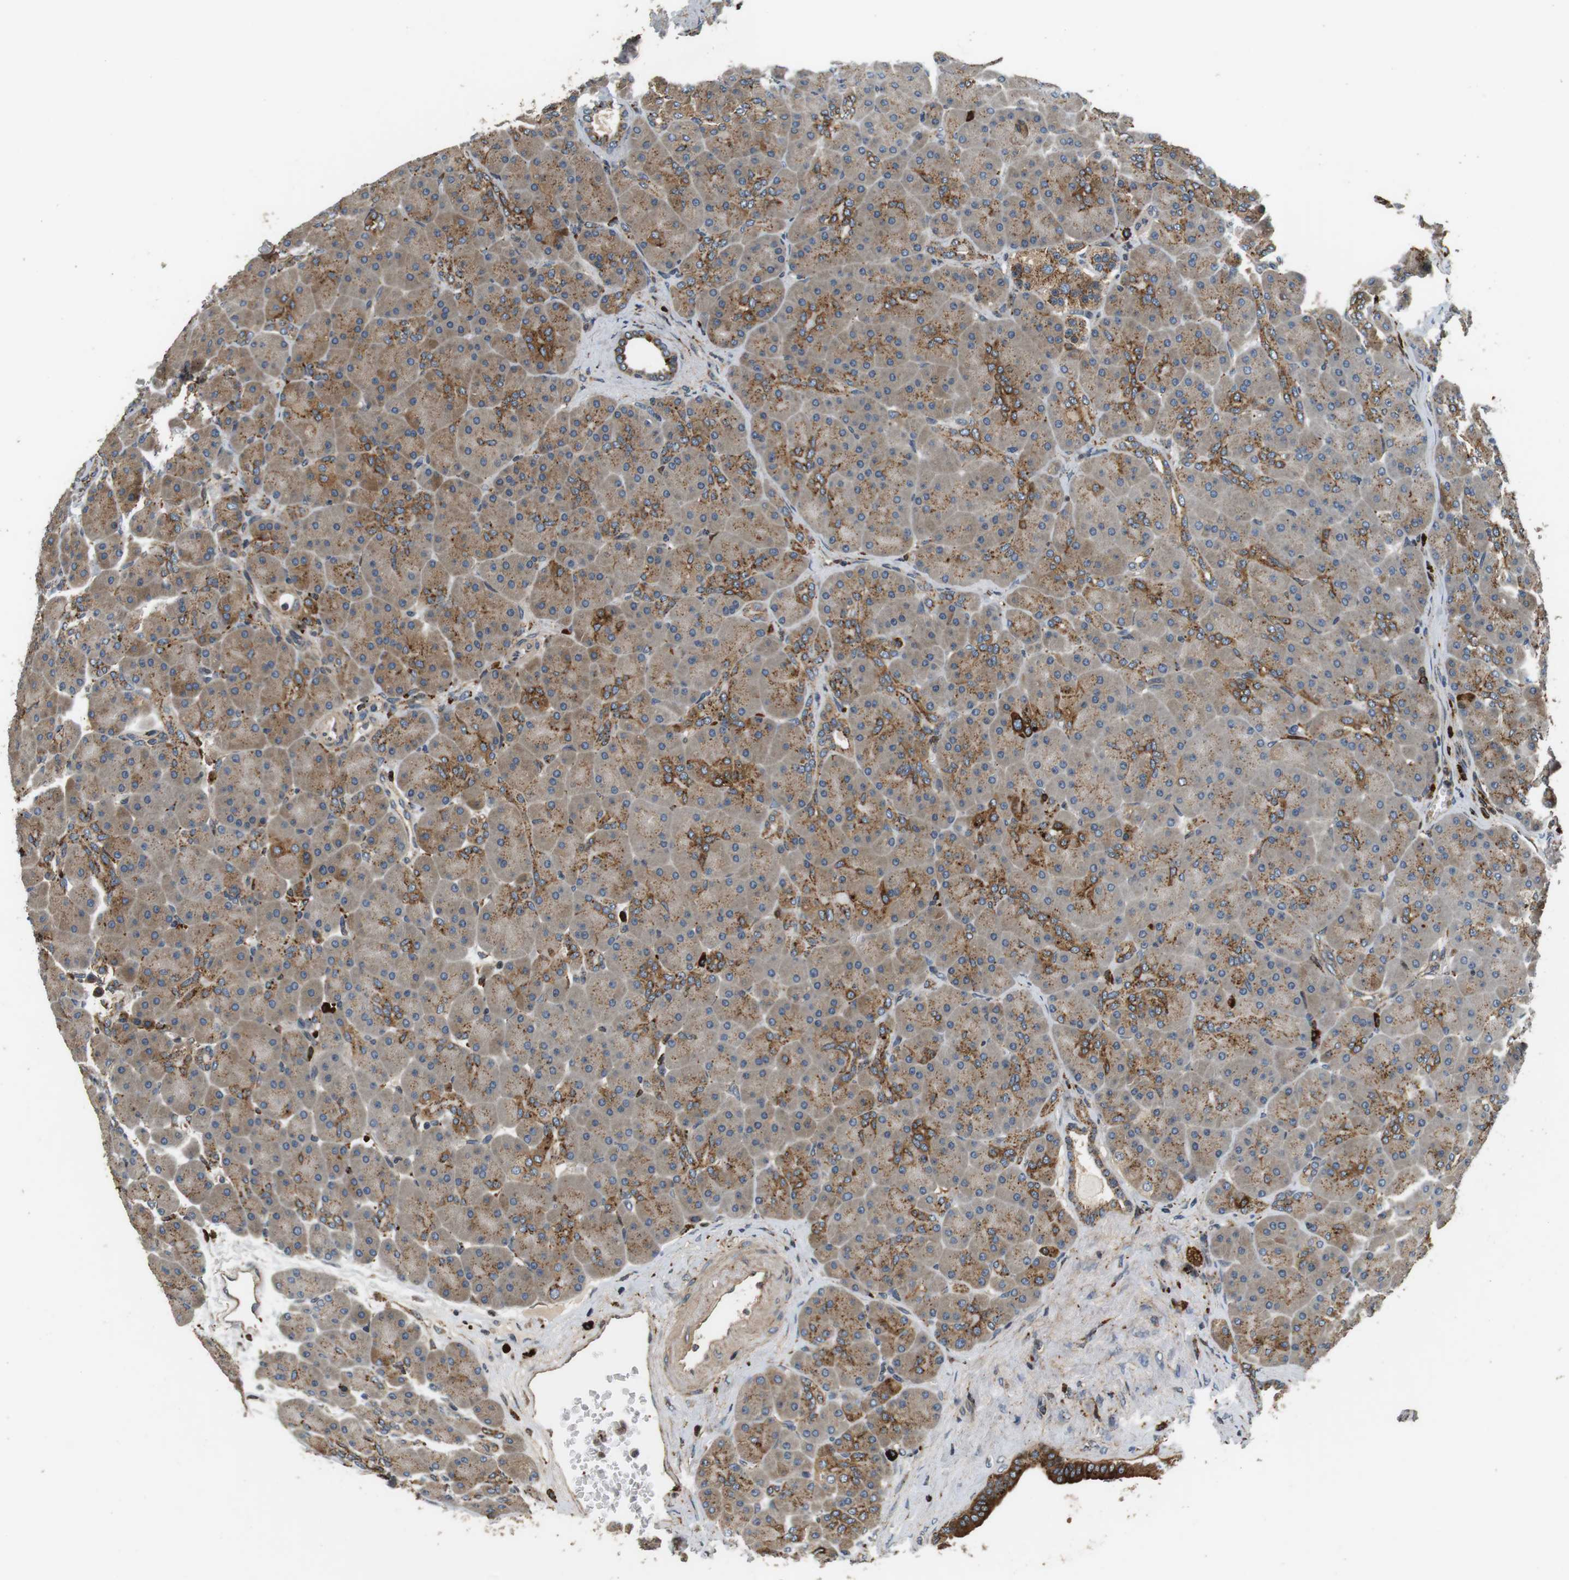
{"staining": {"intensity": "moderate", "quantity": ">75%", "location": "cytoplasmic/membranous"}, "tissue": "pancreas", "cell_type": "Exocrine glandular cells", "image_type": "normal", "snomed": [{"axis": "morphology", "description": "Normal tissue, NOS"}, {"axis": "topography", "description": "Pancreas"}], "caption": "IHC histopathology image of benign pancreas: pancreas stained using immunohistochemistry (IHC) shows medium levels of moderate protein expression localized specifically in the cytoplasmic/membranous of exocrine glandular cells, appearing as a cytoplasmic/membranous brown color.", "gene": "TXNRD1", "patient": {"sex": "male", "age": 66}}